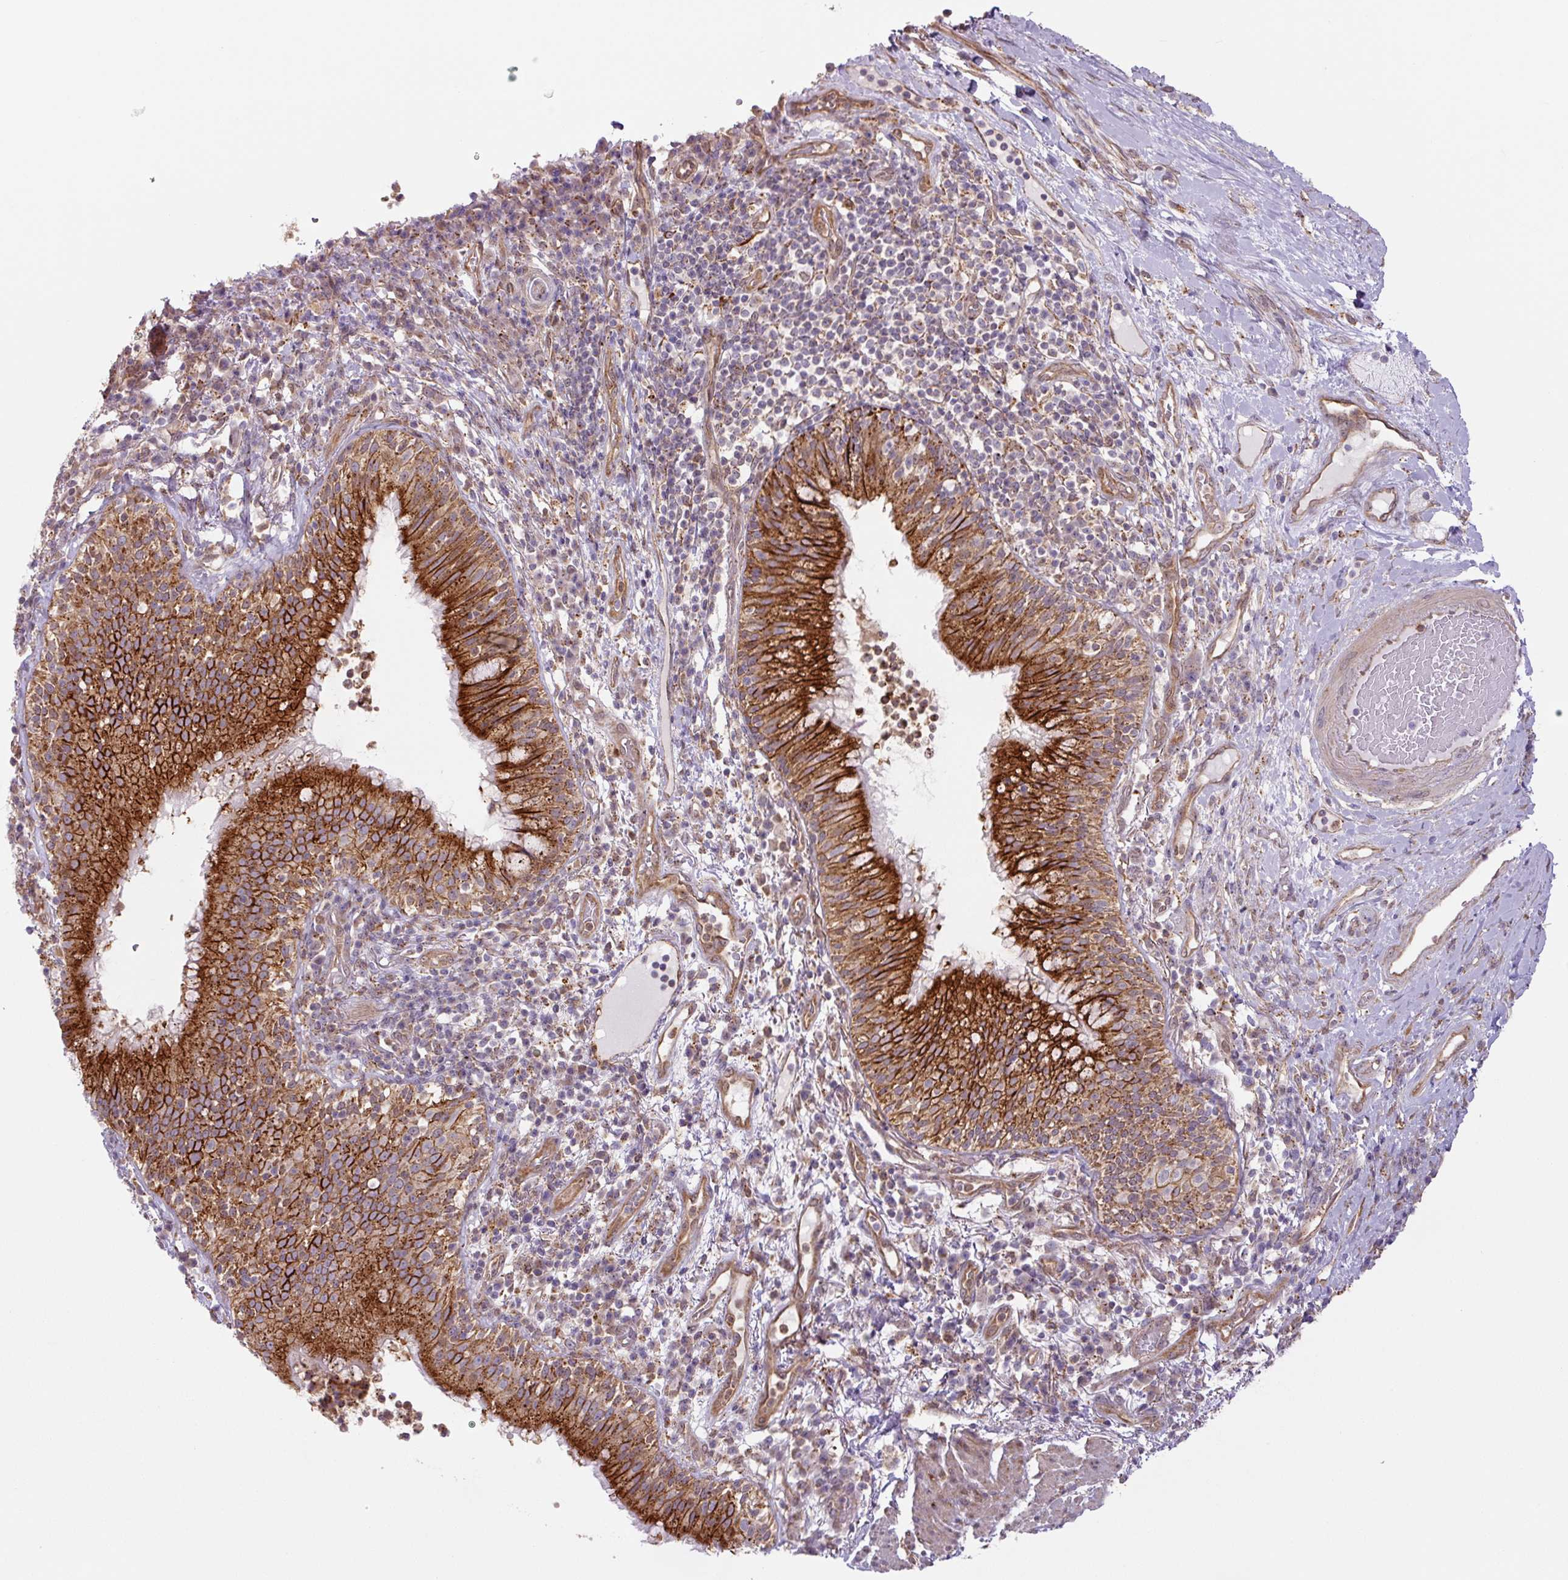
{"staining": {"intensity": "strong", "quantity": ">75%", "location": "cytoplasmic/membranous"}, "tissue": "bronchus", "cell_type": "Respiratory epithelial cells", "image_type": "normal", "snomed": [{"axis": "morphology", "description": "Normal tissue, NOS"}, {"axis": "topography", "description": "Cartilage tissue"}, {"axis": "topography", "description": "Bronchus"}], "caption": "There is high levels of strong cytoplasmic/membranous positivity in respiratory epithelial cells of benign bronchus, as demonstrated by immunohistochemical staining (brown color).", "gene": "ZSWIM7", "patient": {"sex": "male", "age": 56}}